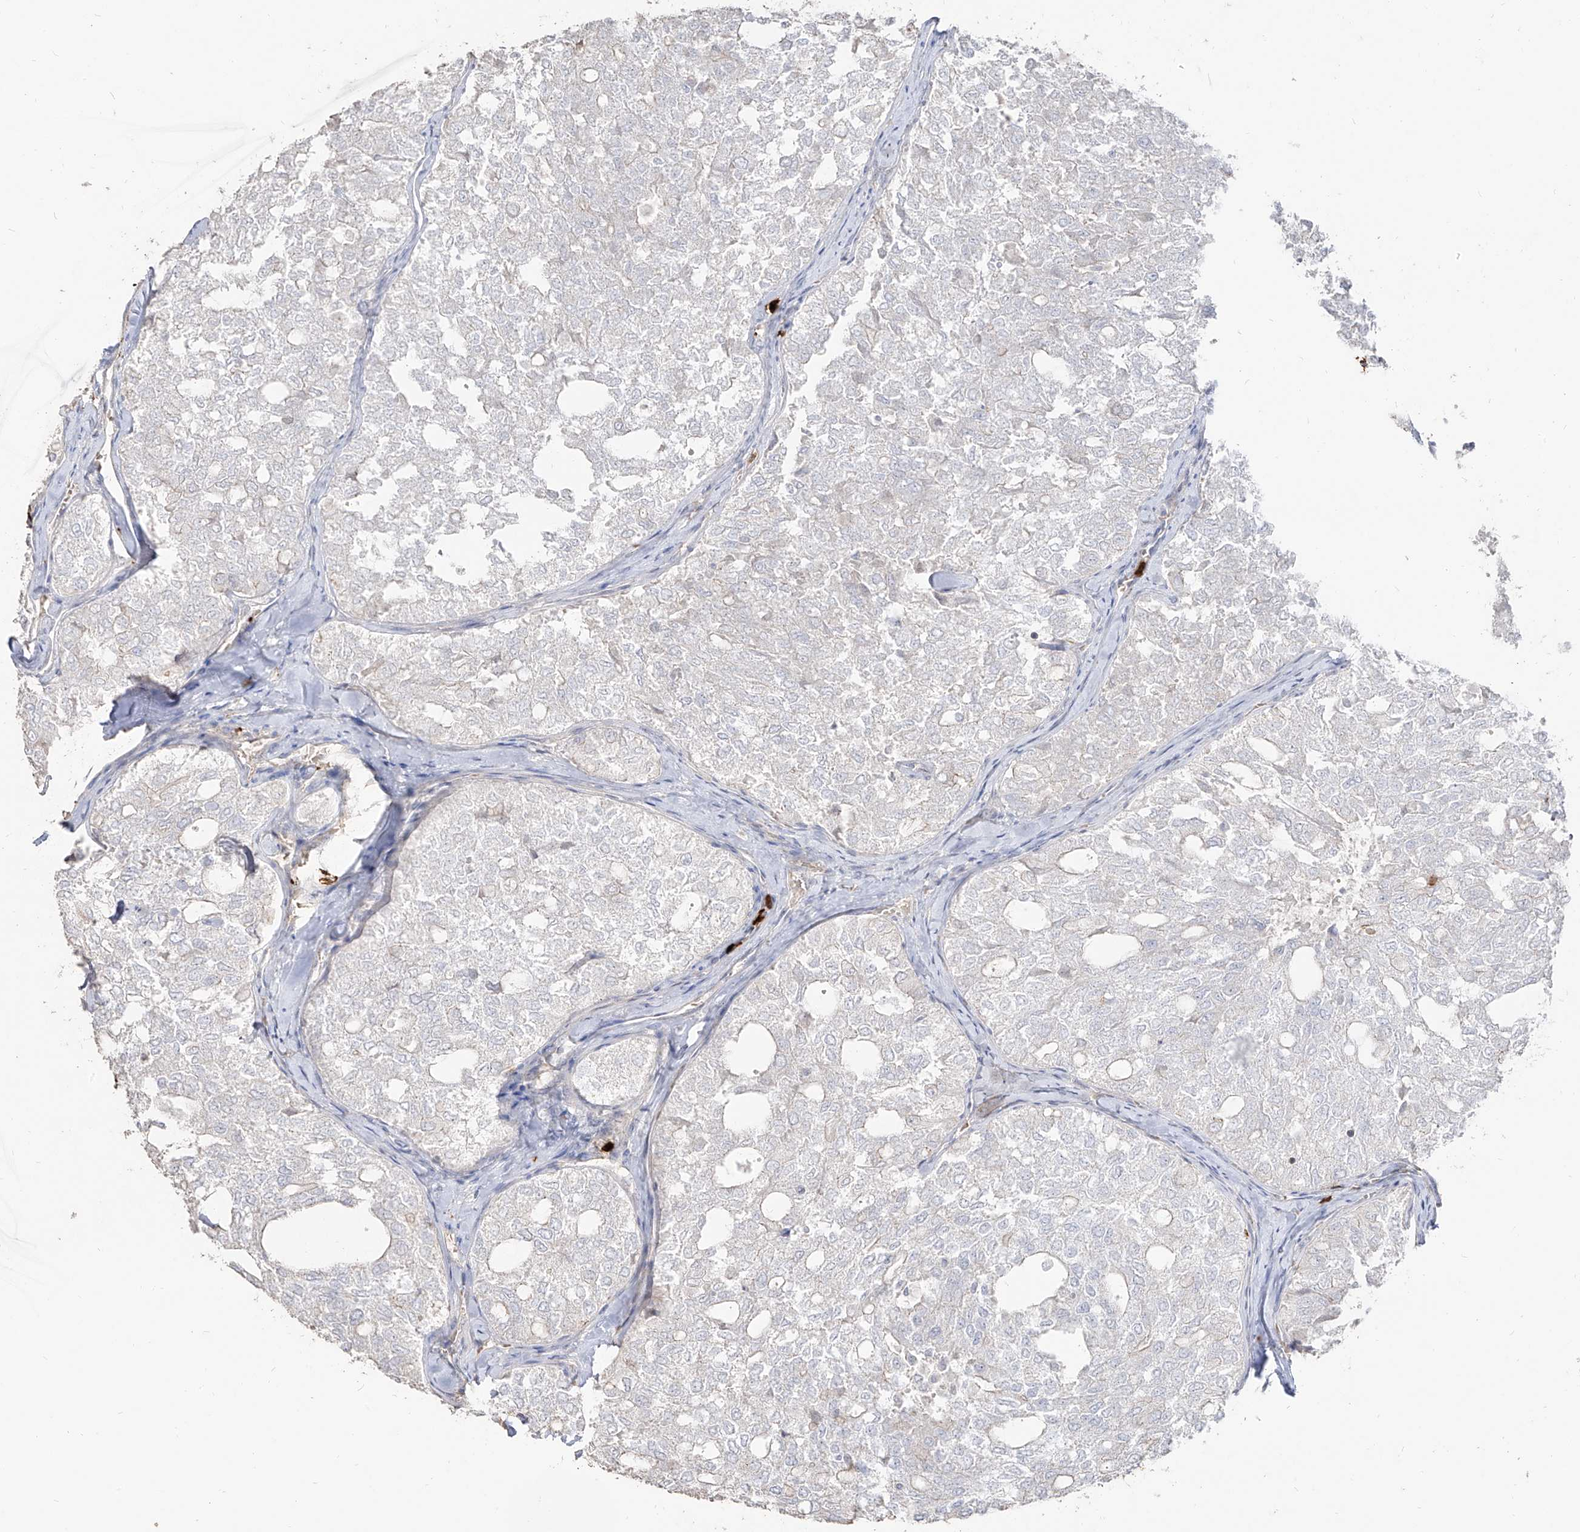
{"staining": {"intensity": "negative", "quantity": "none", "location": "none"}, "tissue": "thyroid cancer", "cell_type": "Tumor cells", "image_type": "cancer", "snomed": [{"axis": "morphology", "description": "Follicular adenoma carcinoma, NOS"}, {"axis": "topography", "description": "Thyroid gland"}], "caption": "Immunohistochemical staining of thyroid follicular adenoma carcinoma exhibits no significant positivity in tumor cells.", "gene": "ZNF227", "patient": {"sex": "male", "age": 75}}